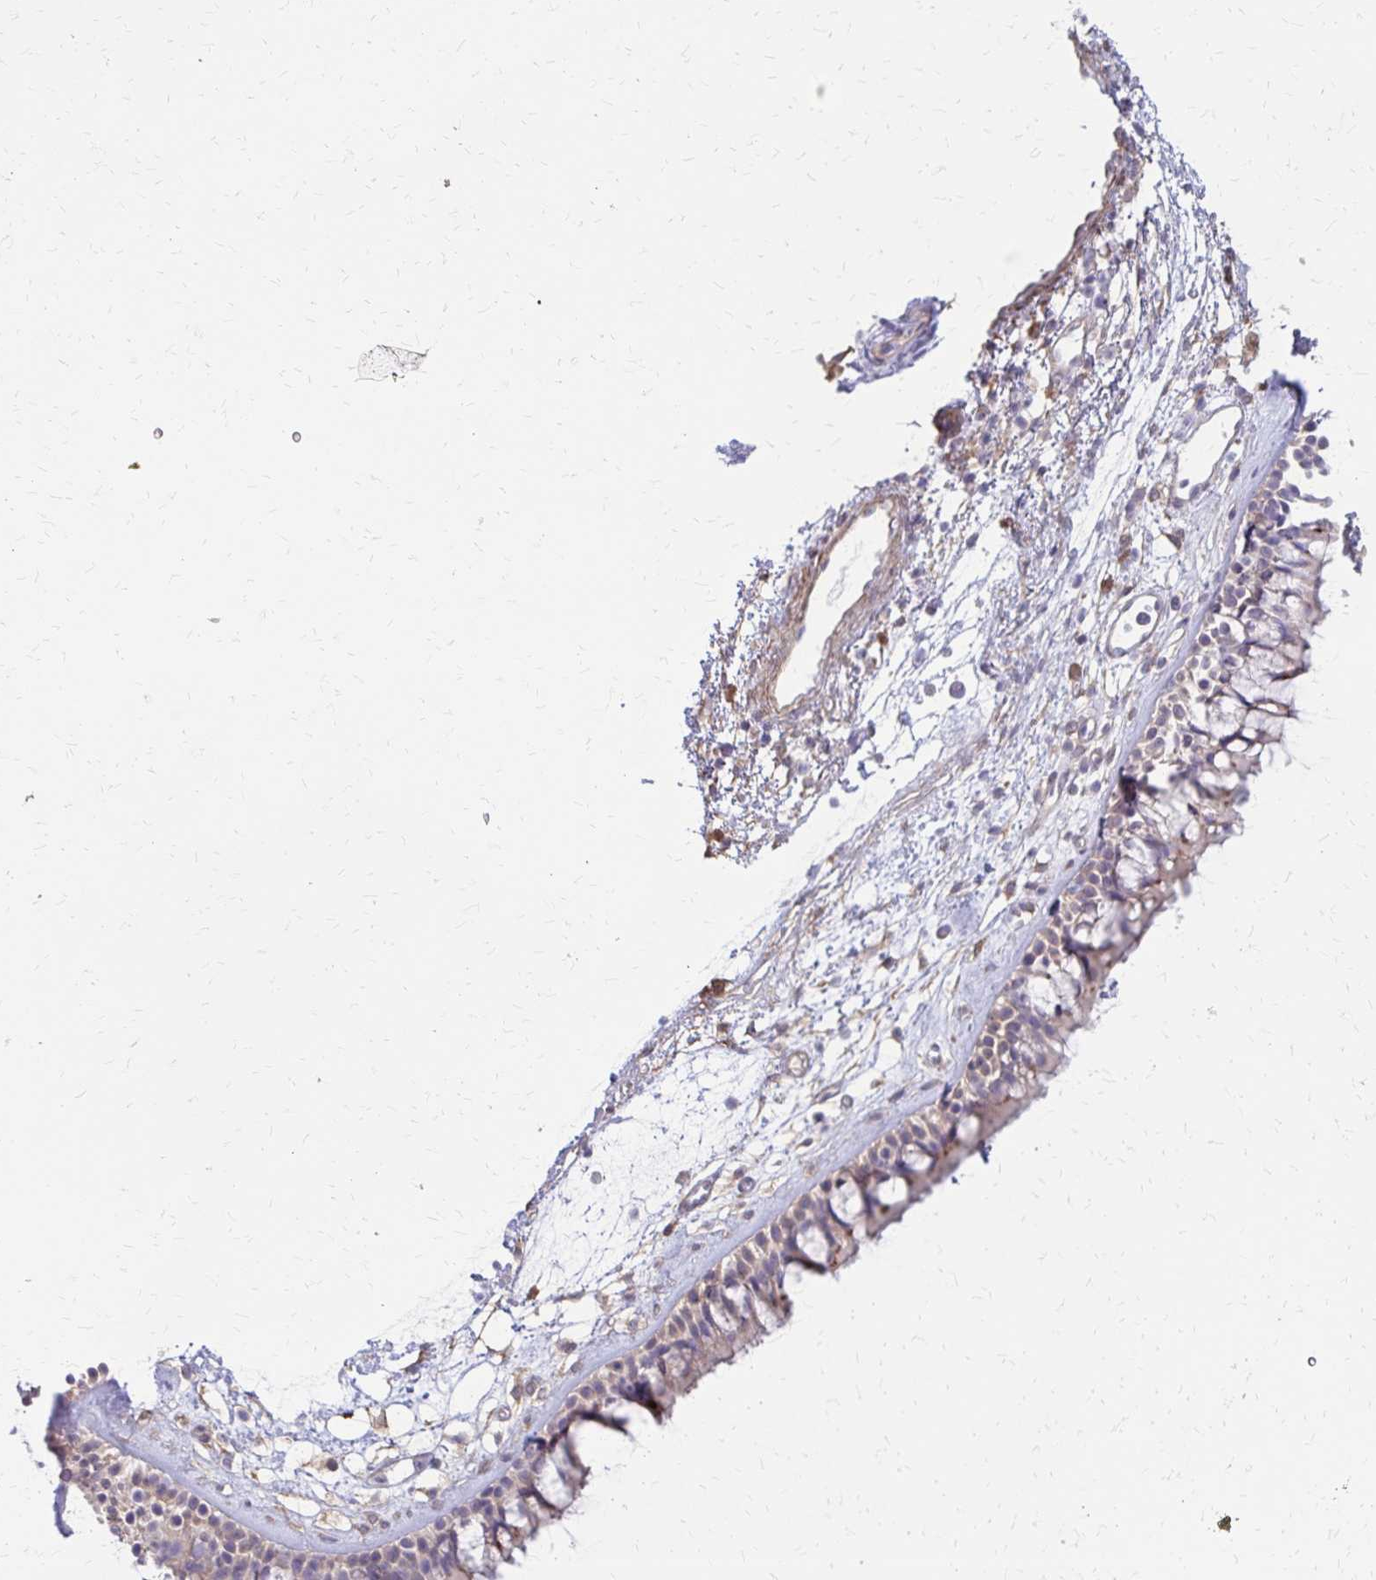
{"staining": {"intensity": "weak", "quantity": "25%-75%", "location": "cytoplasmic/membranous"}, "tissue": "nasopharynx", "cell_type": "Respiratory epithelial cells", "image_type": "normal", "snomed": [{"axis": "morphology", "description": "Normal tissue, NOS"}, {"axis": "topography", "description": "Nasopharynx"}], "caption": "Protein analysis of normal nasopharynx reveals weak cytoplasmic/membranous positivity in about 25%-75% of respiratory epithelial cells.", "gene": "IFI44L", "patient": {"sex": "female", "age": 70}}